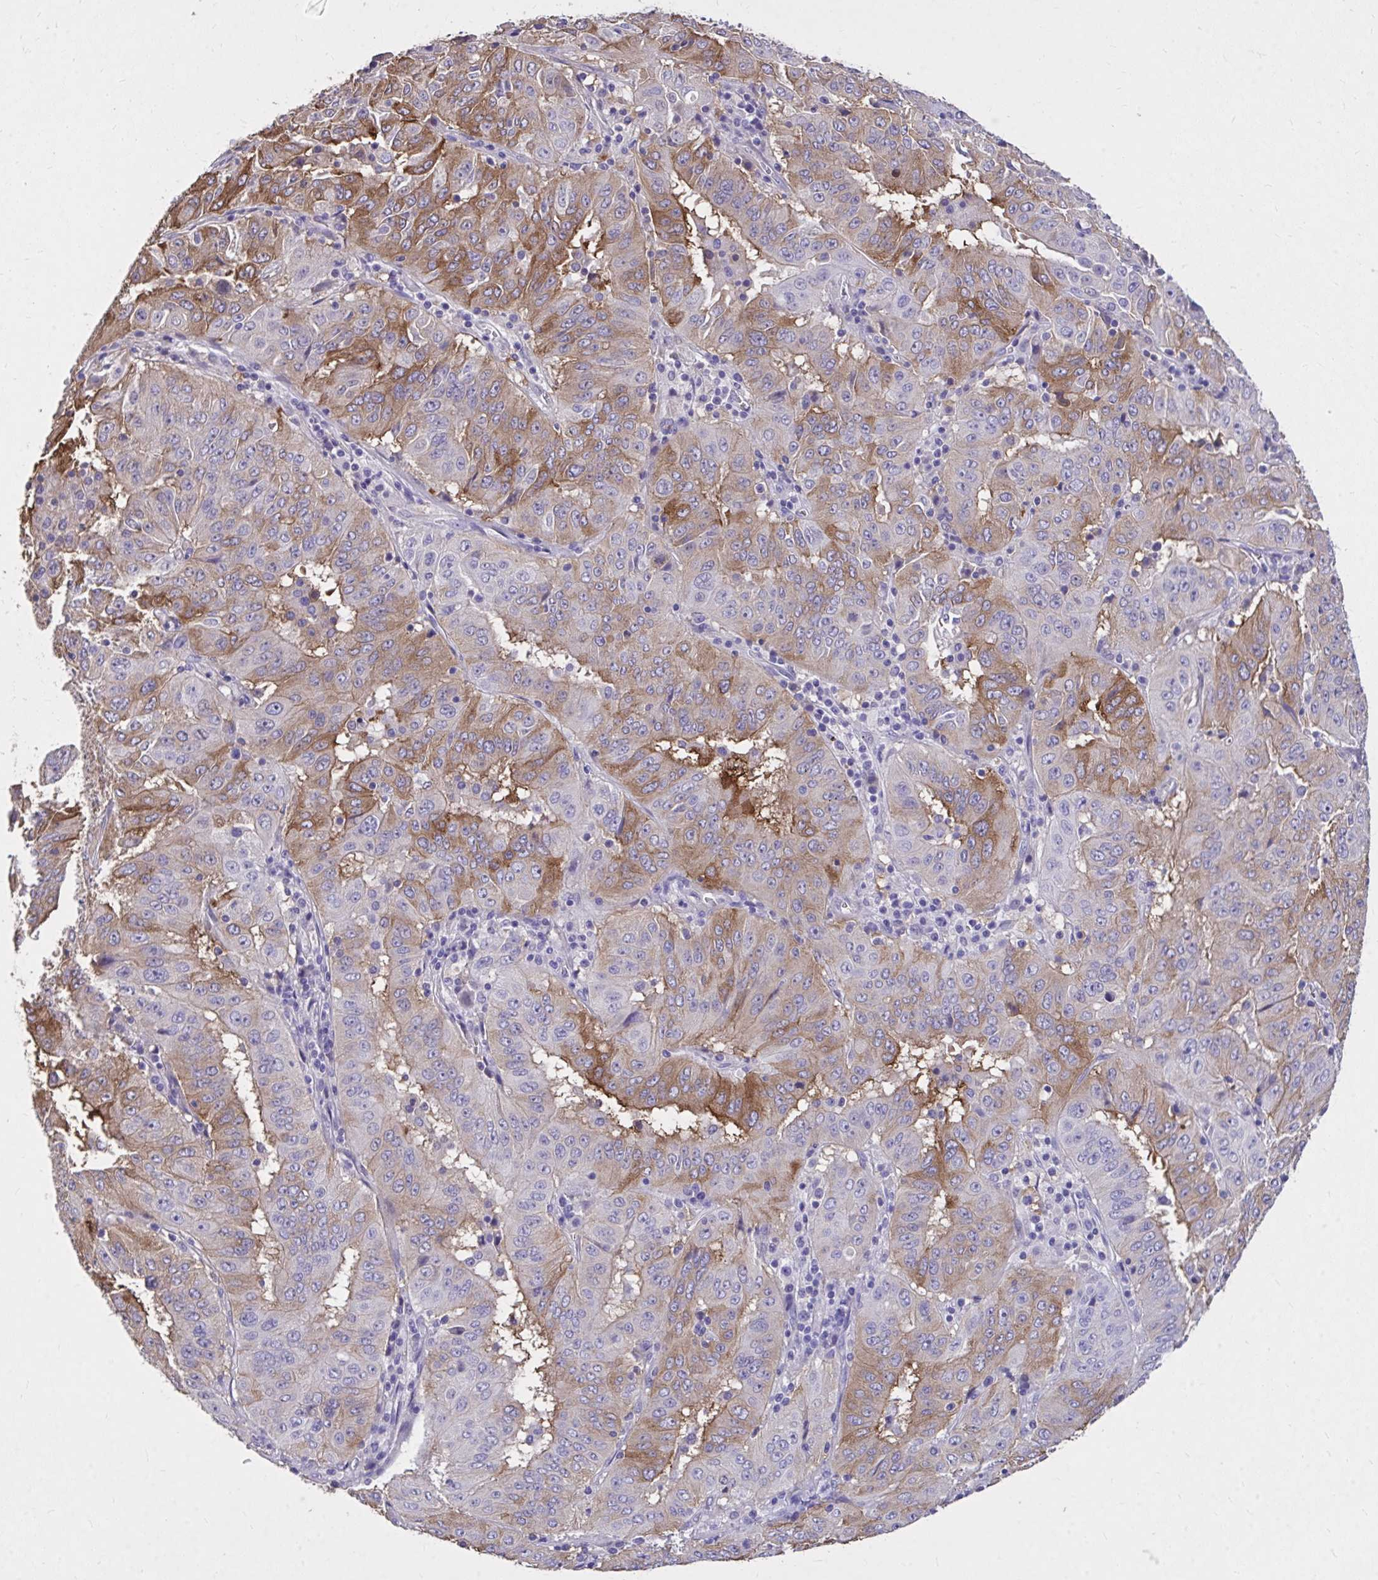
{"staining": {"intensity": "moderate", "quantity": "25%-75%", "location": "cytoplasmic/membranous"}, "tissue": "pancreatic cancer", "cell_type": "Tumor cells", "image_type": "cancer", "snomed": [{"axis": "morphology", "description": "Adenocarcinoma, NOS"}, {"axis": "topography", "description": "Pancreas"}], "caption": "Immunohistochemical staining of adenocarcinoma (pancreatic) shows medium levels of moderate cytoplasmic/membranous protein expression in about 25%-75% of tumor cells. The protein of interest is shown in brown color, while the nuclei are stained blue.", "gene": "EPB41L1", "patient": {"sex": "male", "age": 63}}